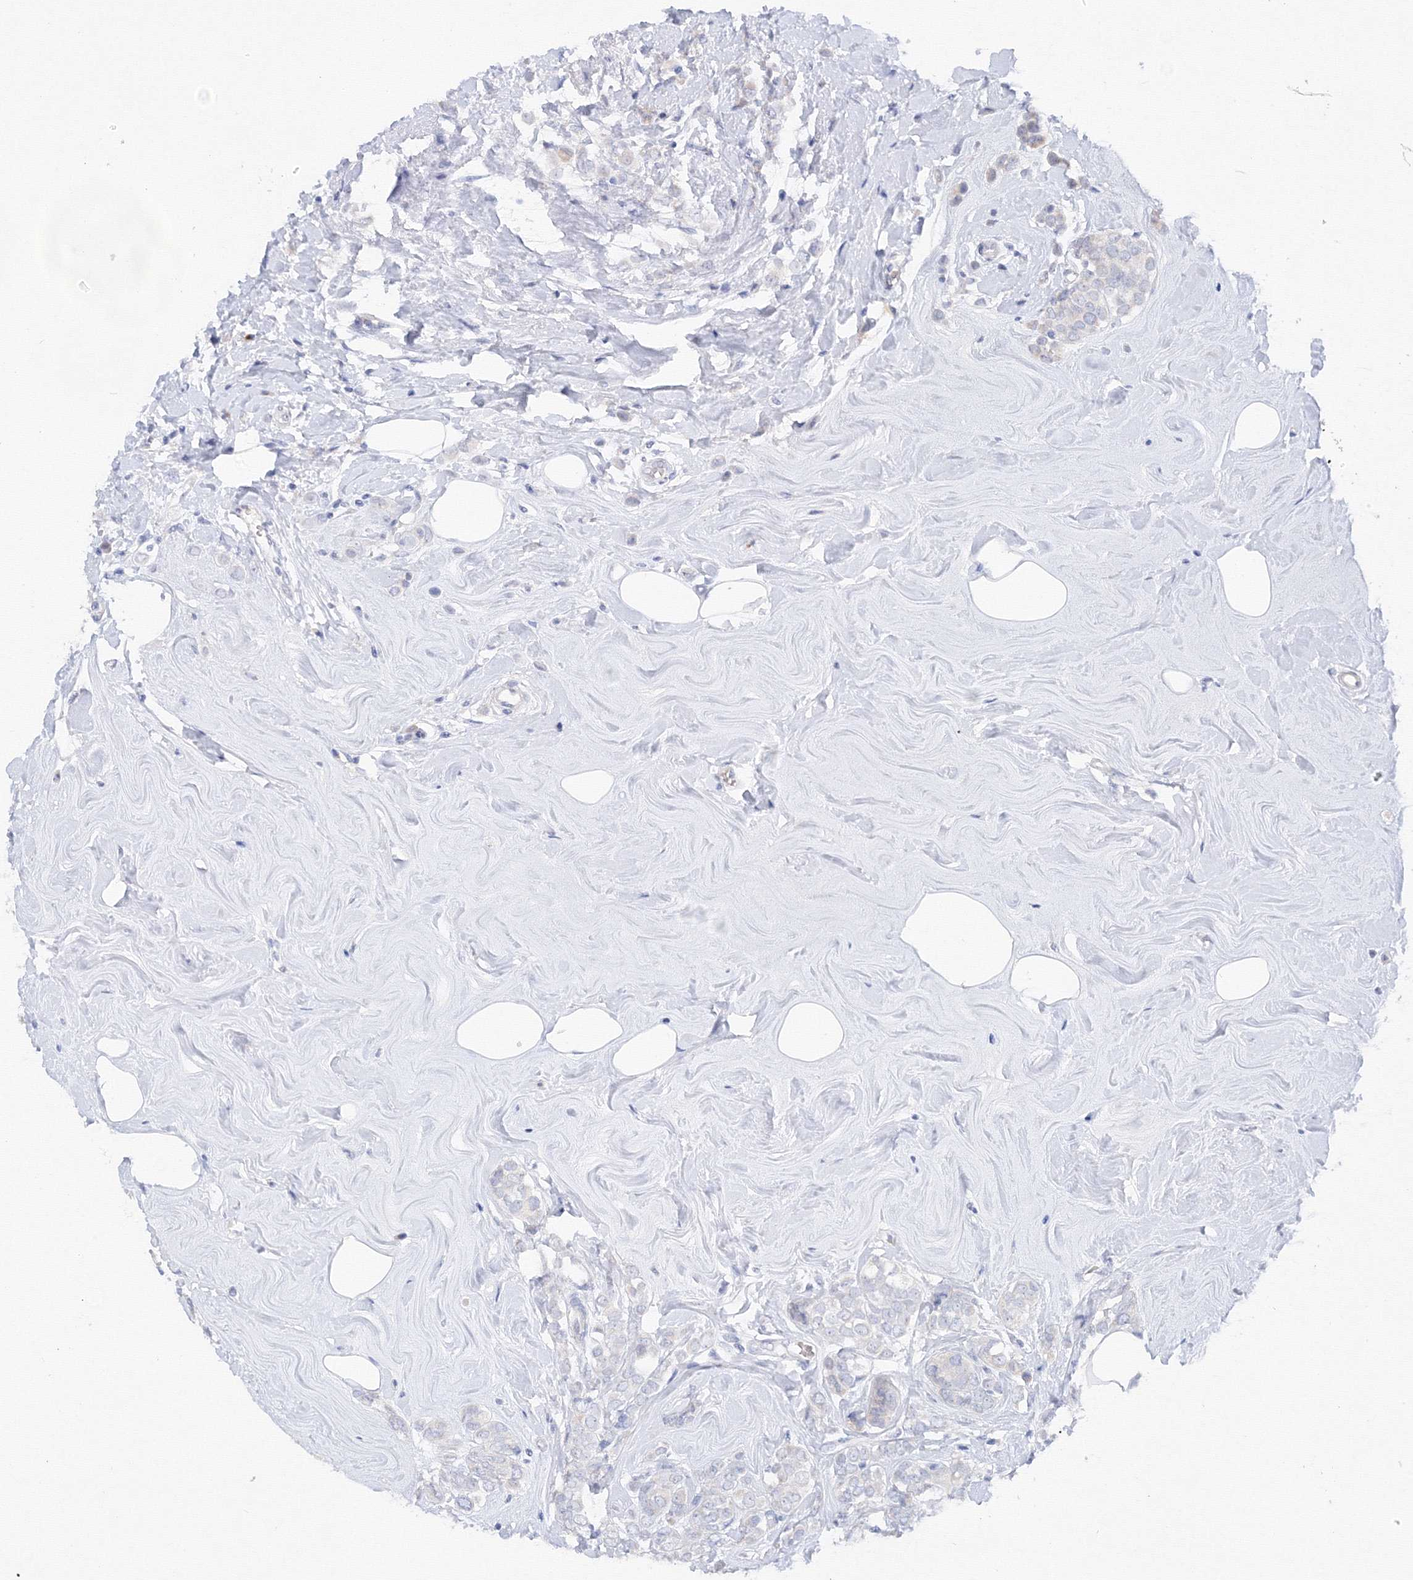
{"staining": {"intensity": "negative", "quantity": "none", "location": "none"}, "tissue": "breast cancer", "cell_type": "Tumor cells", "image_type": "cancer", "snomed": [{"axis": "morphology", "description": "Lobular carcinoma"}, {"axis": "topography", "description": "Breast"}], "caption": "High magnification brightfield microscopy of breast cancer stained with DAB (brown) and counterstained with hematoxylin (blue): tumor cells show no significant expression.", "gene": "TAMM41", "patient": {"sex": "female", "age": 47}}